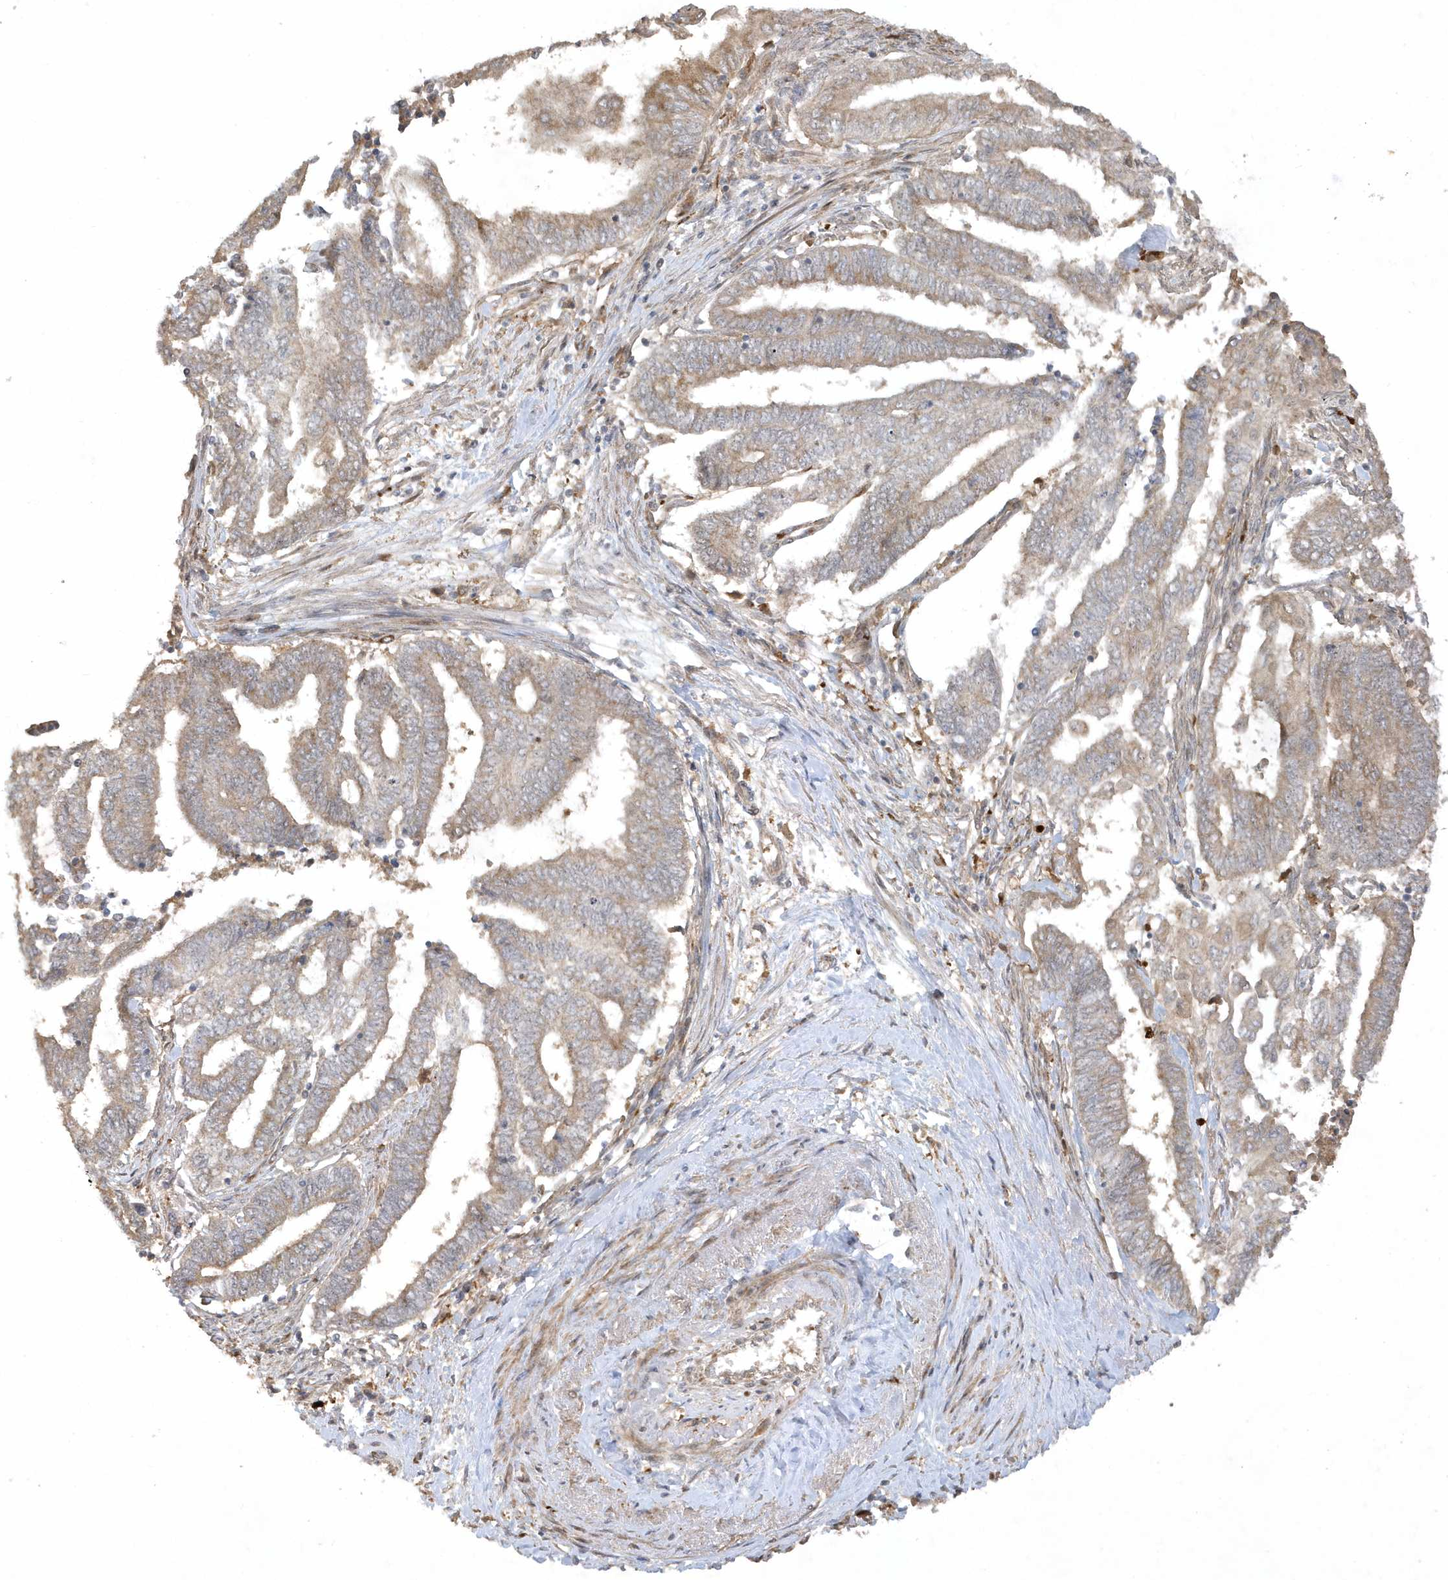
{"staining": {"intensity": "weak", "quantity": ">75%", "location": "cytoplasmic/membranous"}, "tissue": "endometrial cancer", "cell_type": "Tumor cells", "image_type": "cancer", "snomed": [{"axis": "morphology", "description": "Adenocarcinoma, NOS"}, {"axis": "topography", "description": "Uterus"}, {"axis": "topography", "description": "Endometrium"}], "caption": "Tumor cells display low levels of weak cytoplasmic/membranous expression in approximately >75% of cells in adenocarcinoma (endometrial).", "gene": "IFT57", "patient": {"sex": "female", "age": 70}}